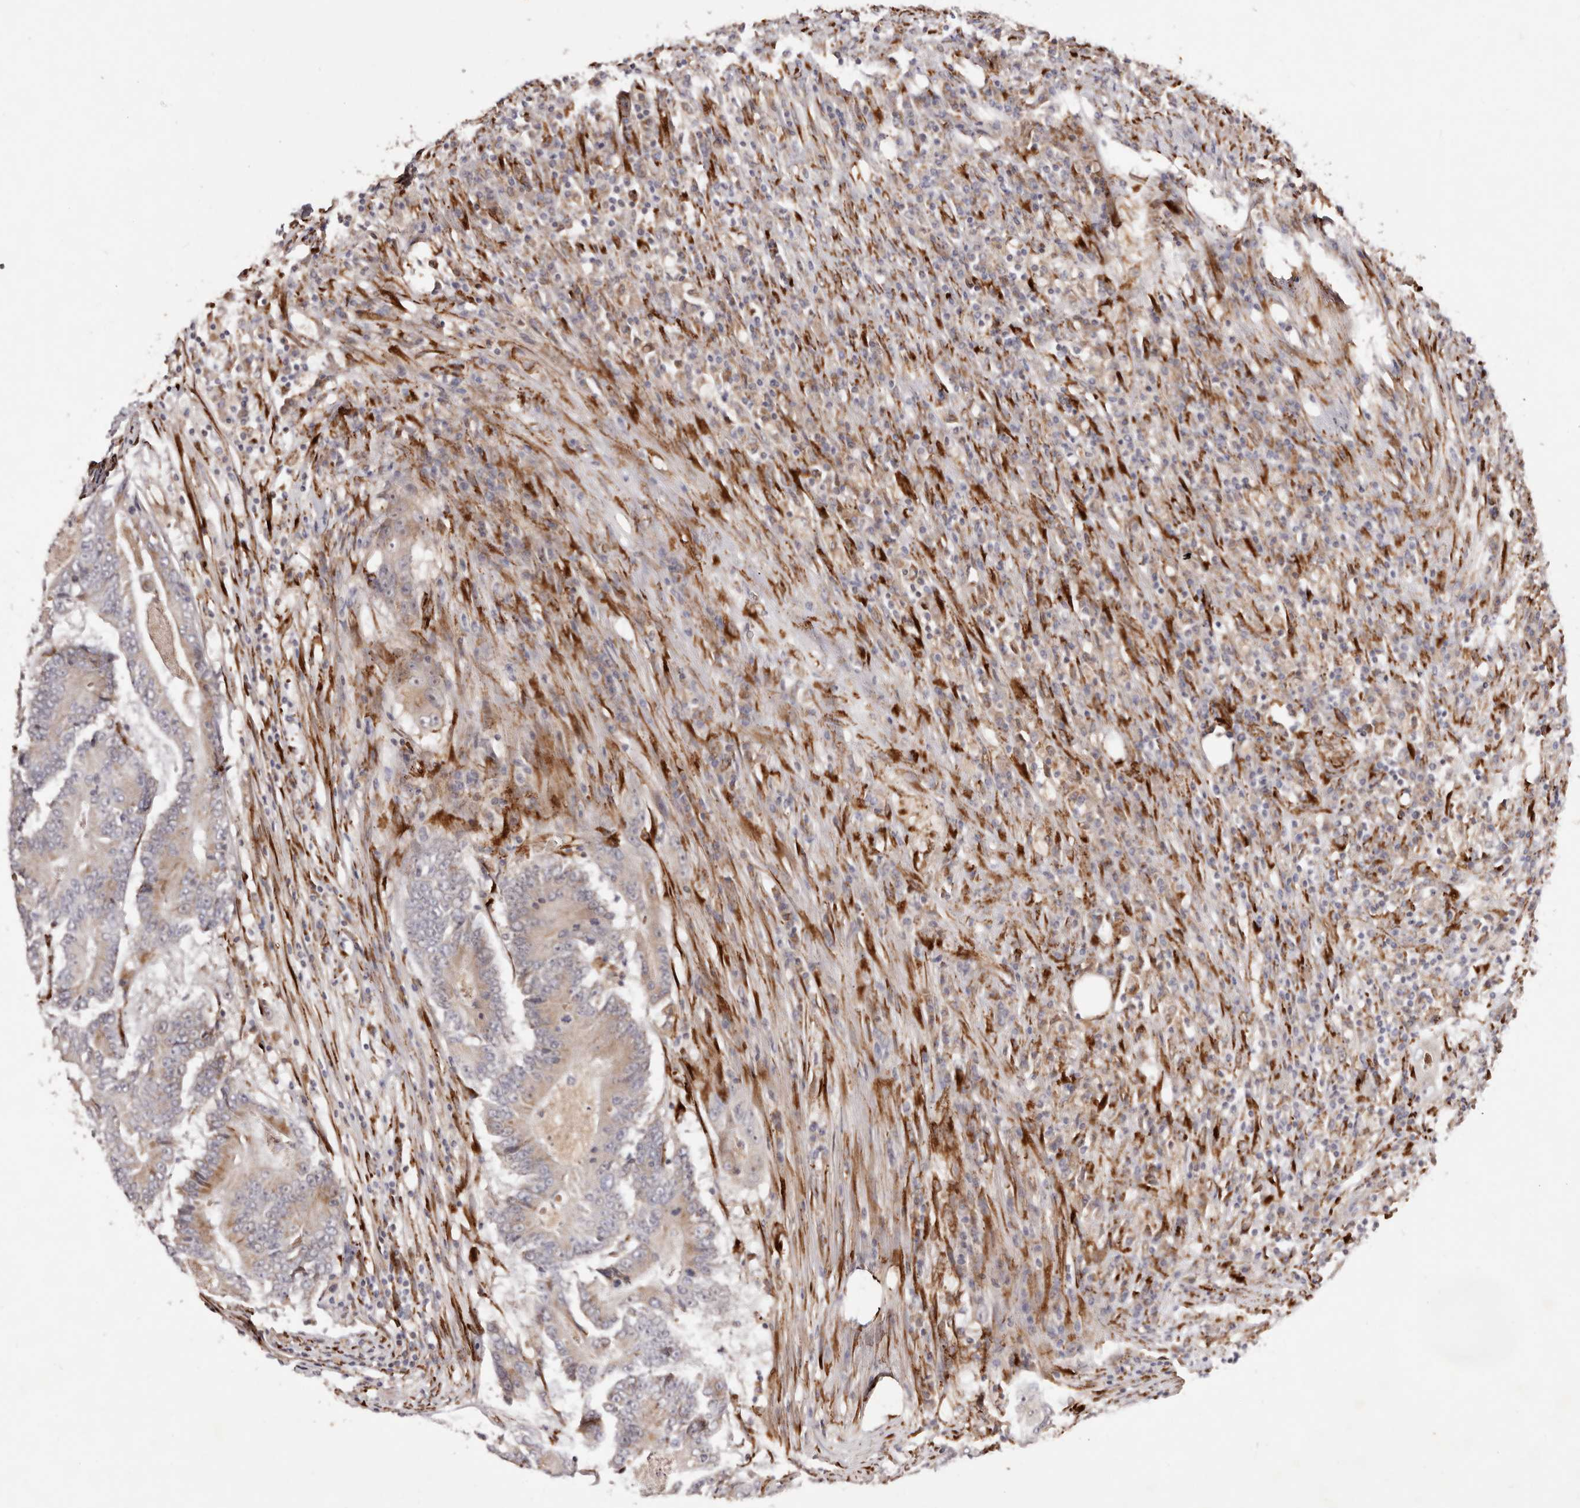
{"staining": {"intensity": "moderate", "quantity": "<25%", "location": "cytoplasmic/membranous"}, "tissue": "colorectal cancer", "cell_type": "Tumor cells", "image_type": "cancer", "snomed": [{"axis": "morphology", "description": "Adenocarcinoma, NOS"}, {"axis": "topography", "description": "Colon"}], "caption": "This is an image of immunohistochemistry (IHC) staining of colorectal cancer (adenocarcinoma), which shows moderate expression in the cytoplasmic/membranous of tumor cells.", "gene": "SERPINH1", "patient": {"sex": "male", "age": 83}}